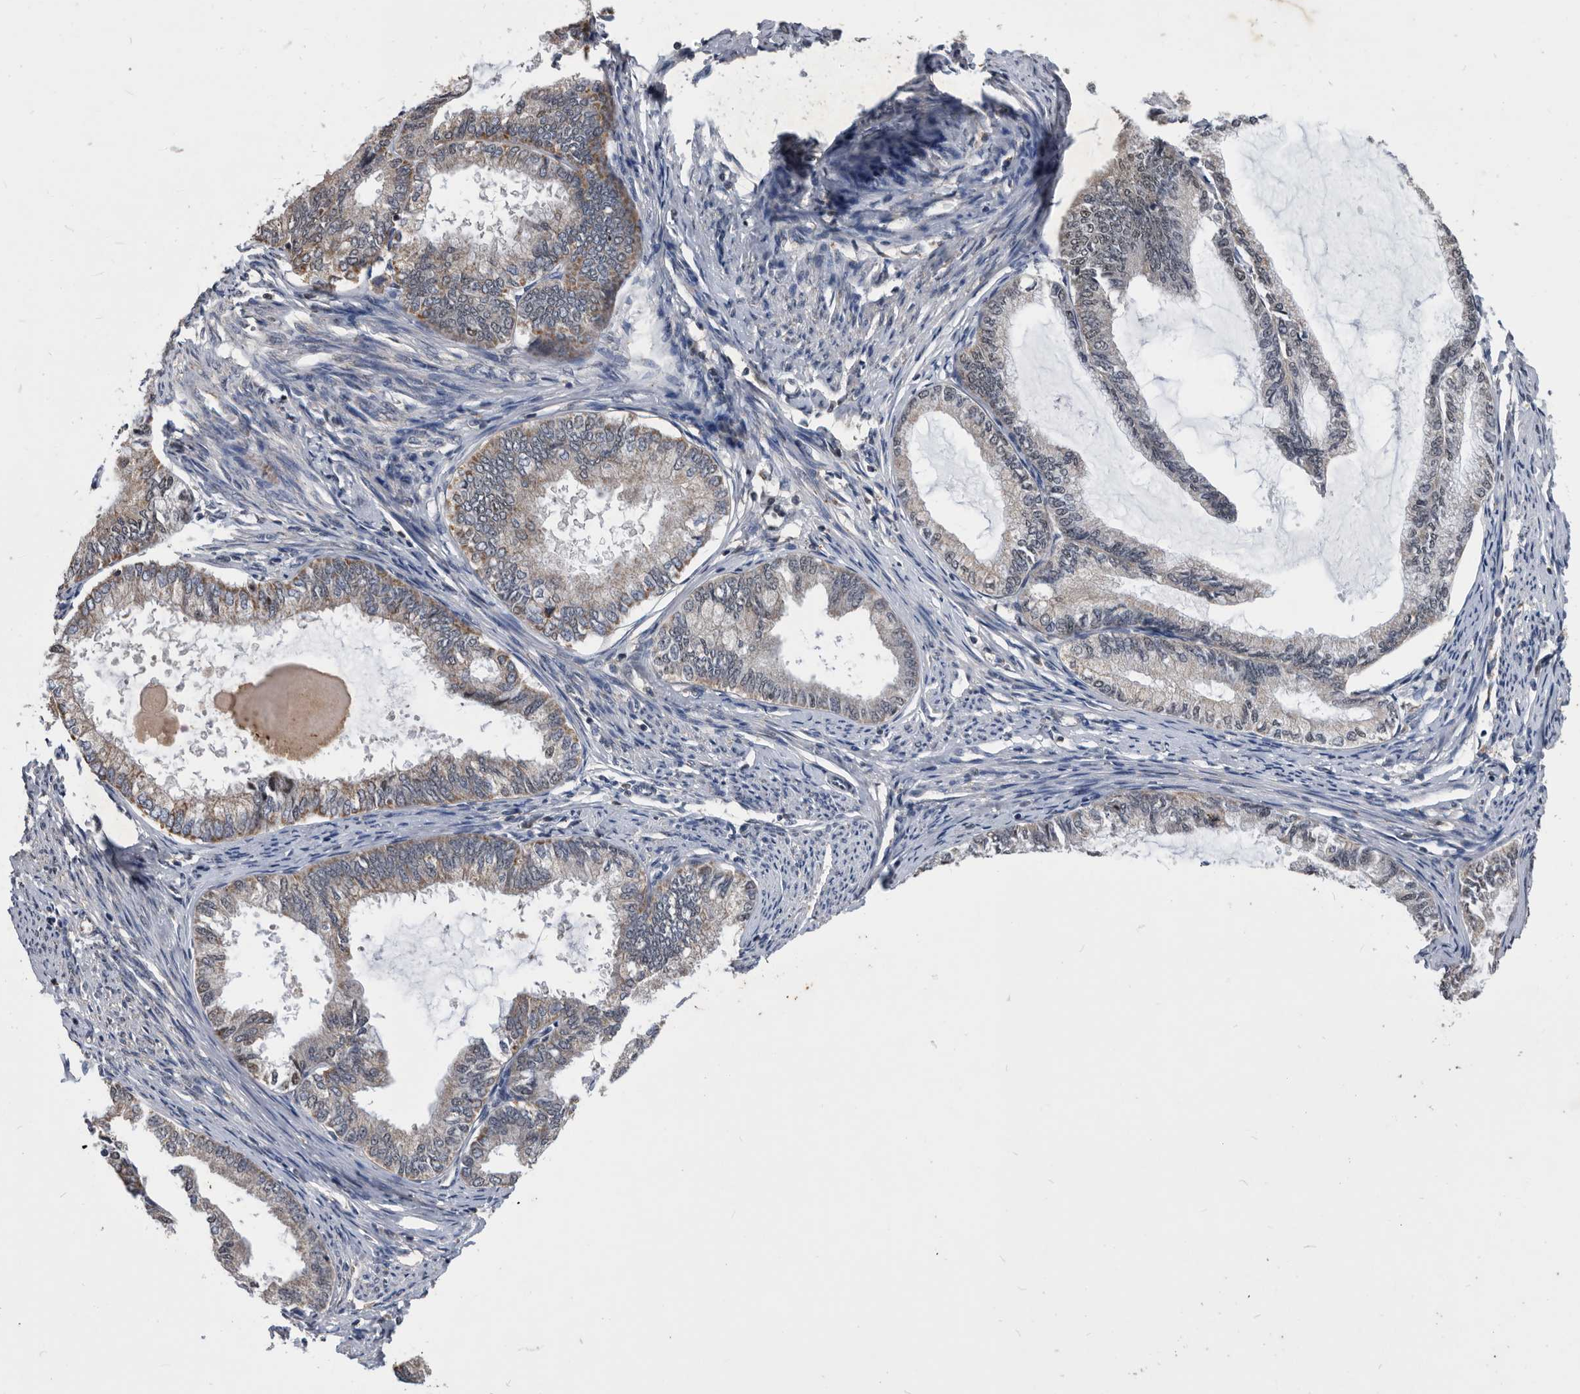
{"staining": {"intensity": "weak", "quantity": "25%-75%", "location": "cytoplasmic/membranous"}, "tissue": "endometrial cancer", "cell_type": "Tumor cells", "image_type": "cancer", "snomed": [{"axis": "morphology", "description": "Adenocarcinoma, NOS"}, {"axis": "topography", "description": "Endometrium"}], "caption": "A high-resolution histopathology image shows IHC staining of endometrial cancer (adenocarcinoma), which exhibits weak cytoplasmic/membranous staining in about 25%-75% of tumor cells.", "gene": "NRBP1", "patient": {"sex": "female", "age": 86}}